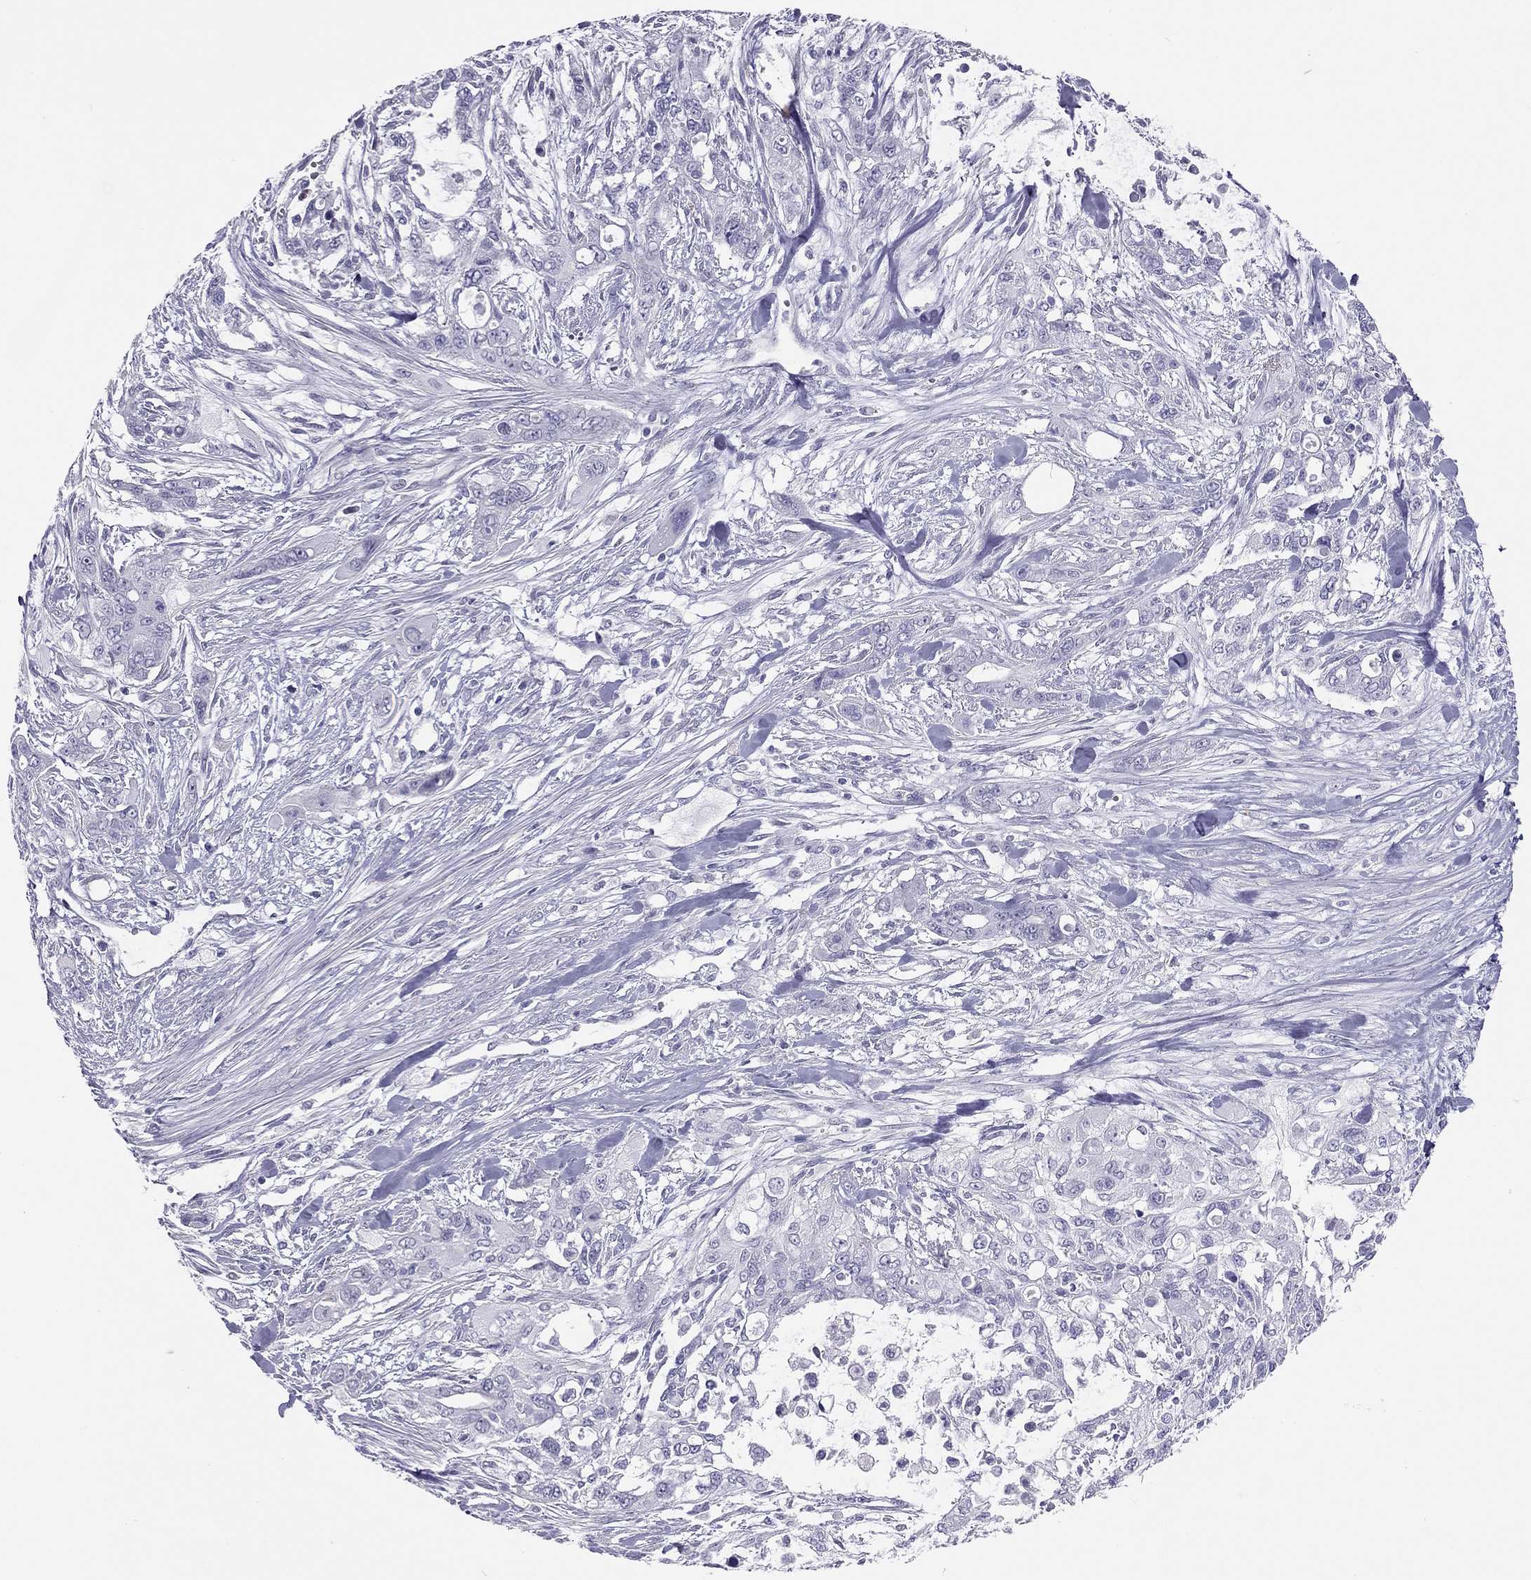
{"staining": {"intensity": "negative", "quantity": "none", "location": "none"}, "tissue": "pancreatic cancer", "cell_type": "Tumor cells", "image_type": "cancer", "snomed": [{"axis": "morphology", "description": "Adenocarcinoma, NOS"}, {"axis": "topography", "description": "Pancreas"}], "caption": "Immunohistochemistry histopathology image of neoplastic tissue: human pancreatic cancer (adenocarcinoma) stained with DAB (3,3'-diaminobenzidine) displays no significant protein positivity in tumor cells.", "gene": "SPATA12", "patient": {"sex": "male", "age": 47}}